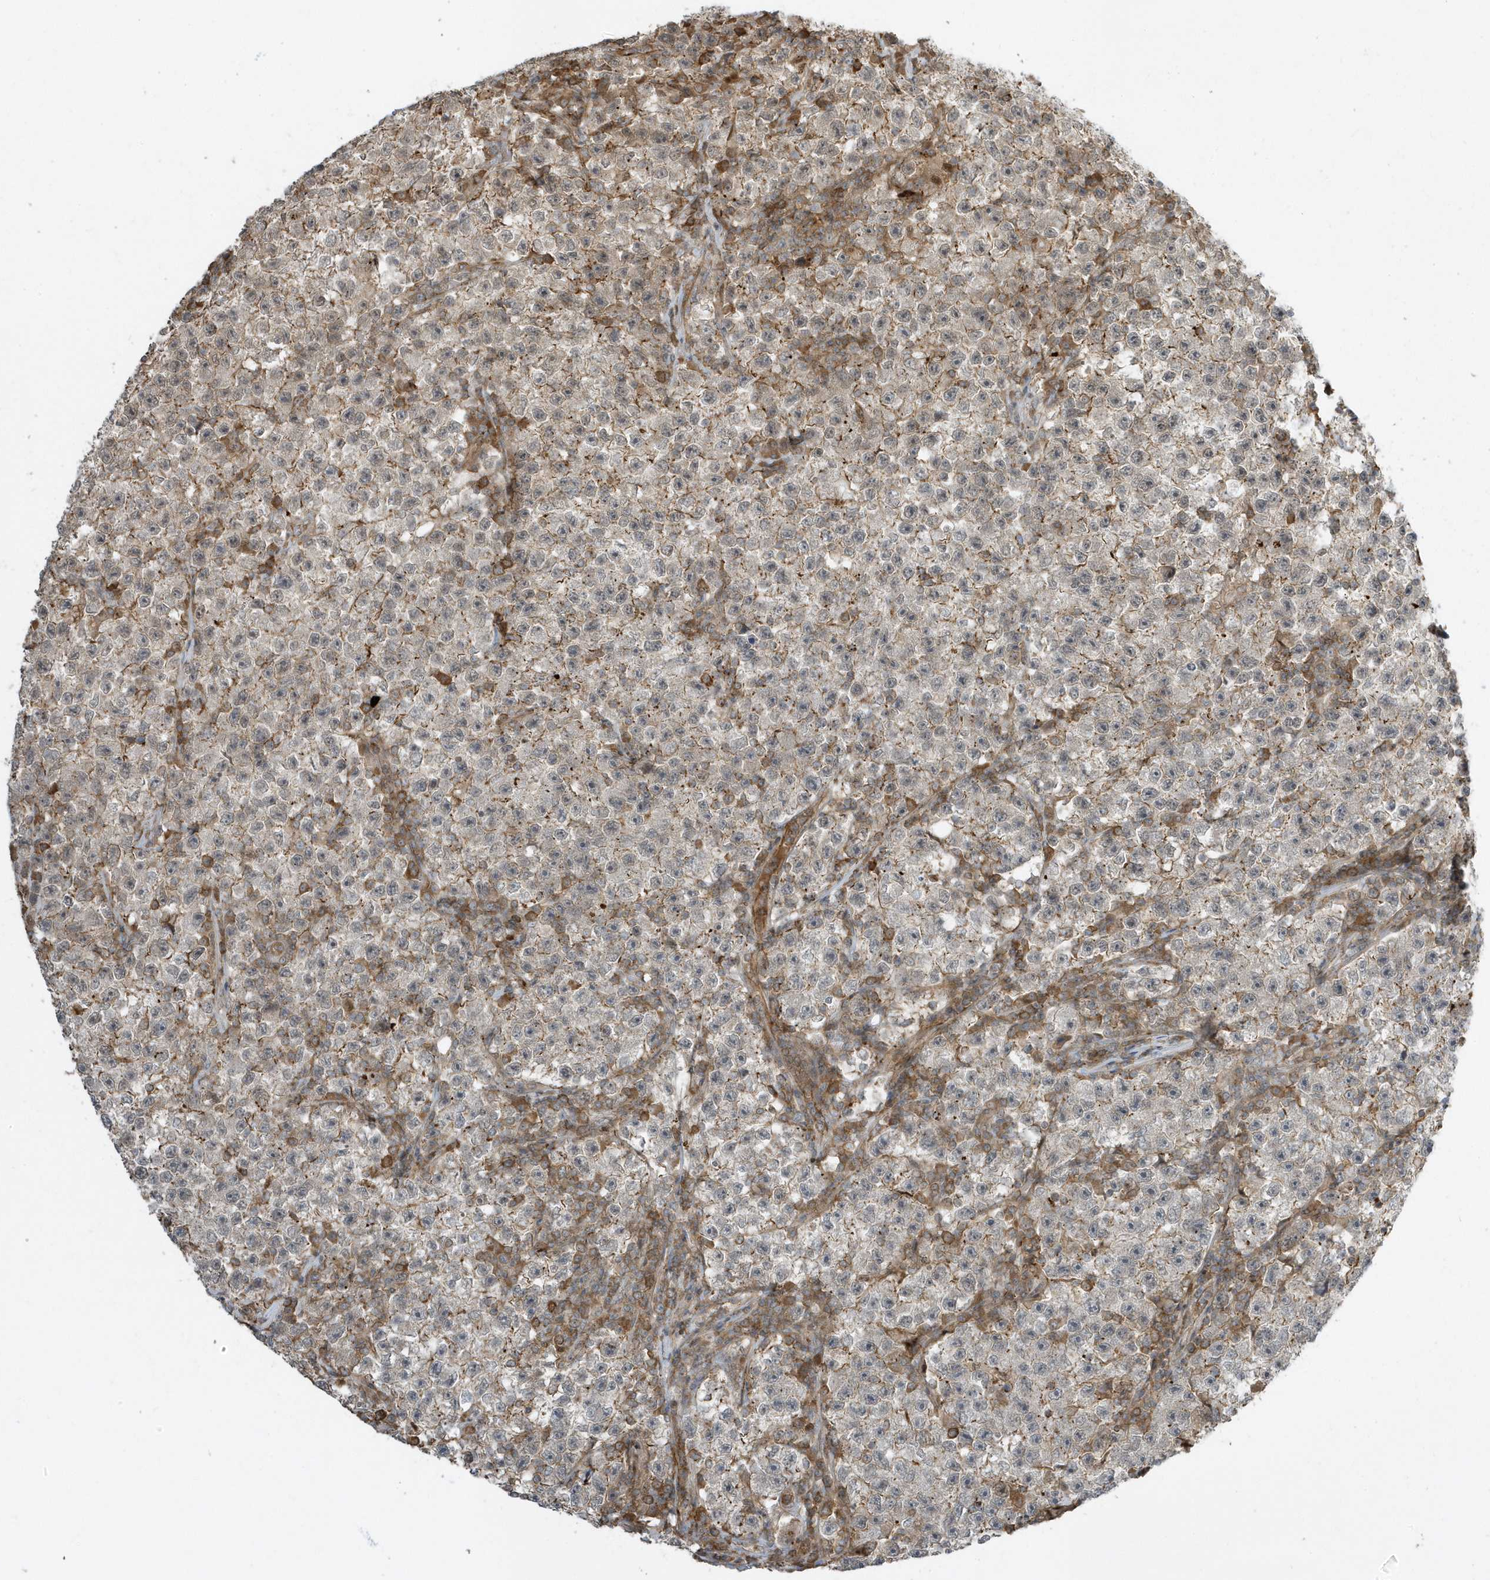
{"staining": {"intensity": "negative", "quantity": "none", "location": "none"}, "tissue": "testis cancer", "cell_type": "Tumor cells", "image_type": "cancer", "snomed": [{"axis": "morphology", "description": "Seminoma, NOS"}, {"axis": "topography", "description": "Testis"}], "caption": "Photomicrograph shows no significant protein expression in tumor cells of testis seminoma.", "gene": "ZBTB8A", "patient": {"sex": "male", "age": 22}}